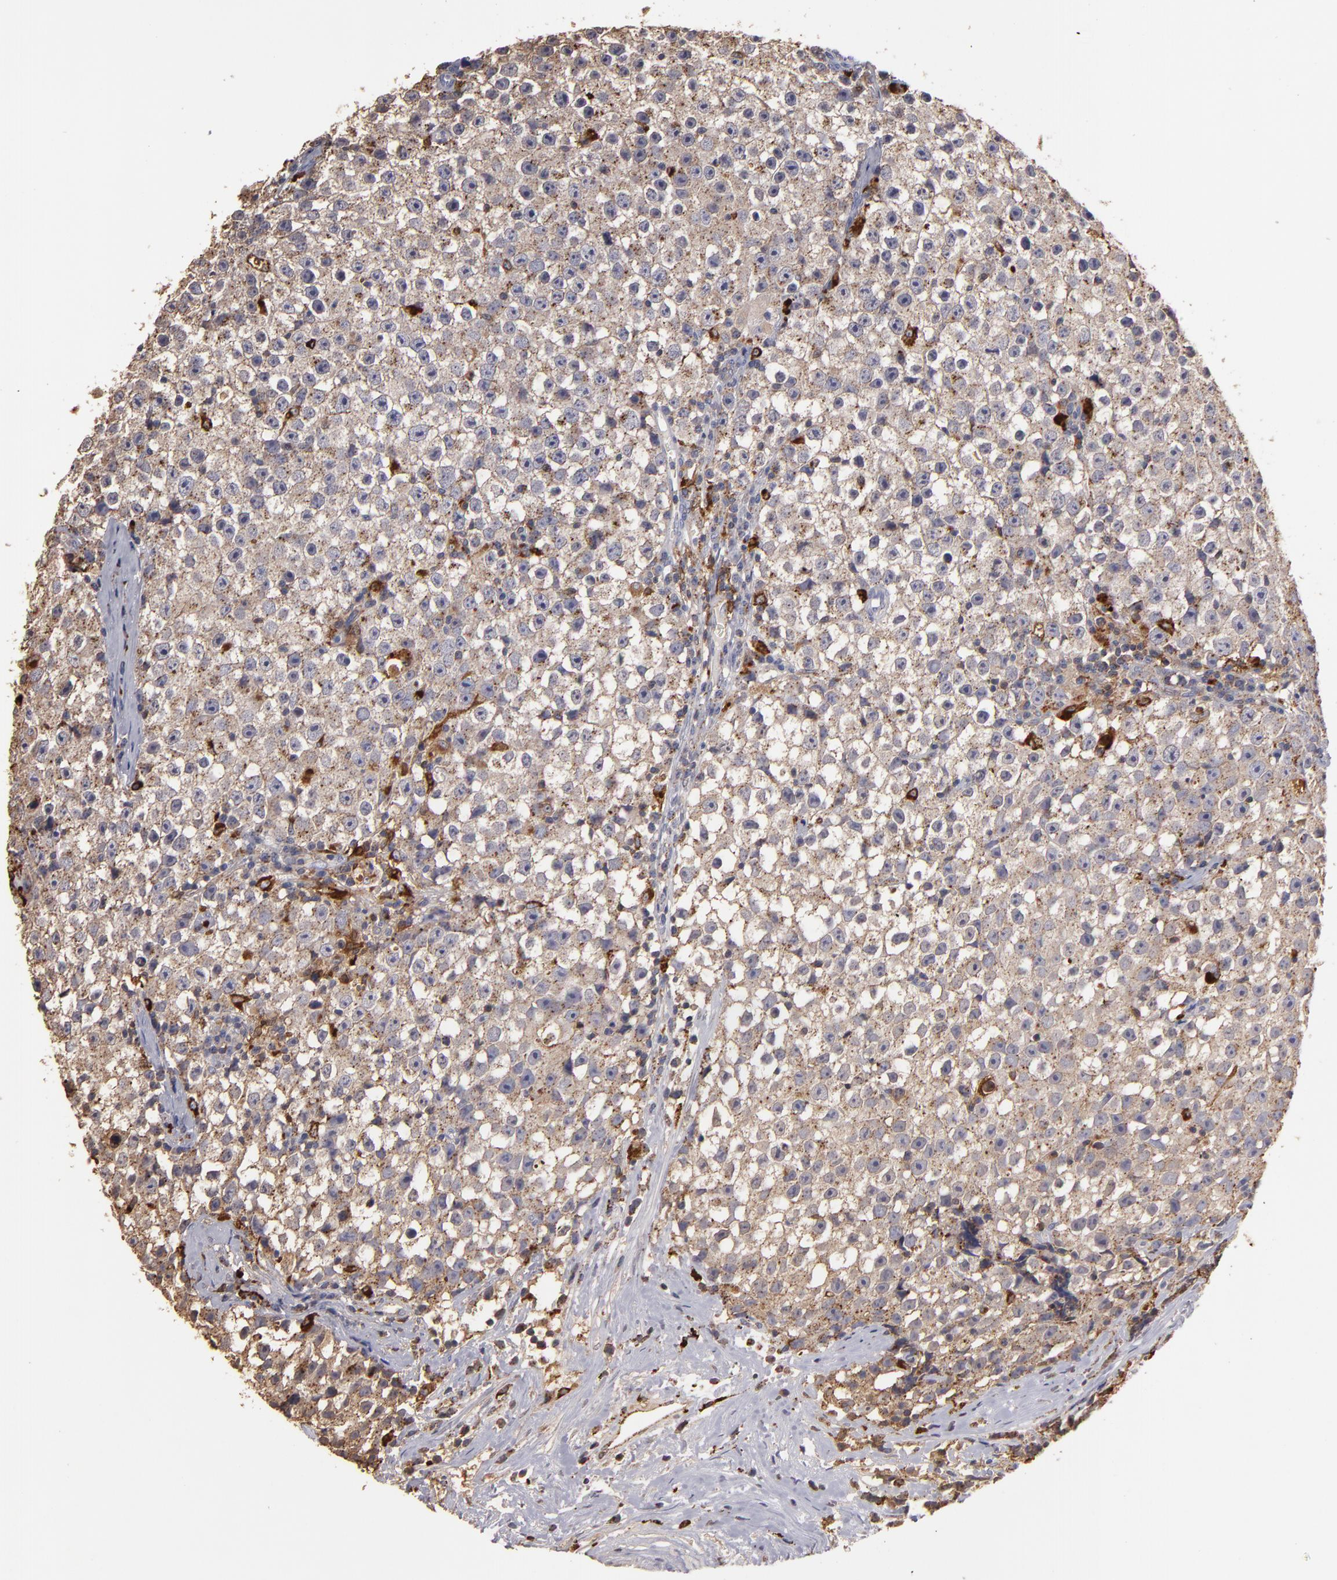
{"staining": {"intensity": "moderate", "quantity": ">75%", "location": "cytoplasmic/membranous"}, "tissue": "testis cancer", "cell_type": "Tumor cells", "image_type": "cancer", "snomed": [{"axis": "morphology", "description": "Seminoma, NOS"}, {"axis": "topography", "description": "Testis"}], "caption": "Tumor cells exhibit medium levels of moderate cytoplasmic/membranous staining in approximately >75% of cells in testis seminoma.", "gene": "TRAF1", "patient": {"sex": "male", "age": 35}}